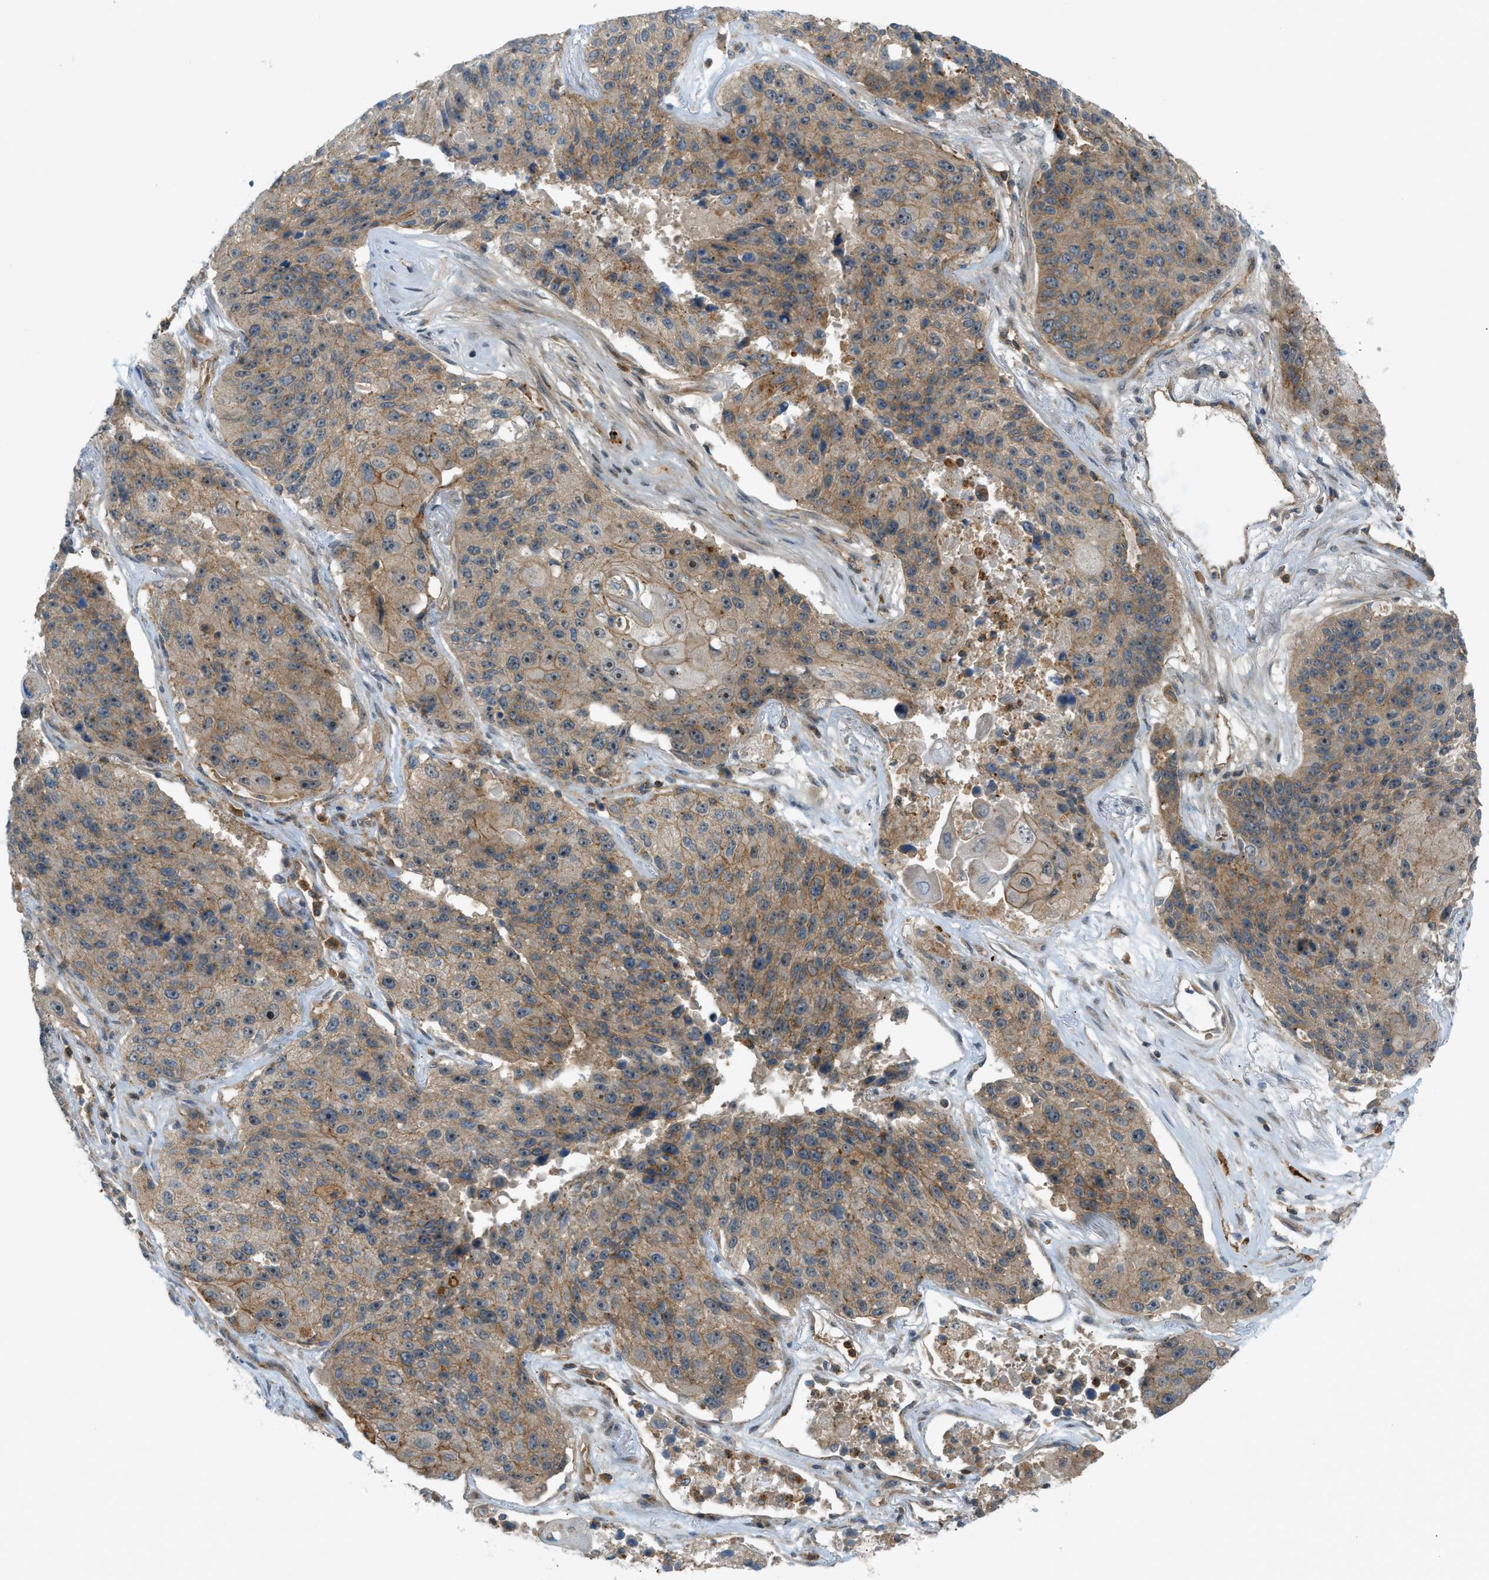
{"staining": {"intensity": "moderate", "quantity": ">75%", "location": "cytoplasmic/membranous"}, "tissue": "lung cancer", "cell_type": "Tumor cells", "image_type": "cancer", "snomed": [{"axis": "morphology", "description": "Squamous cell carcinoma, NOS"}, {"axis": "topography", "description": "Lung"}], "caption": "Lung cancer (squamous cell carcinoma) tissue exhibits moderate cytoplasmic/membranous staining in approximately >75% of tumor cells The protein is stained brown, and the nuclei are stained in blue (DAB IHC with brightfield microscopy, high magnification).", "gene": "GRK6", "patient": {"sex": "male", "age": 61}}